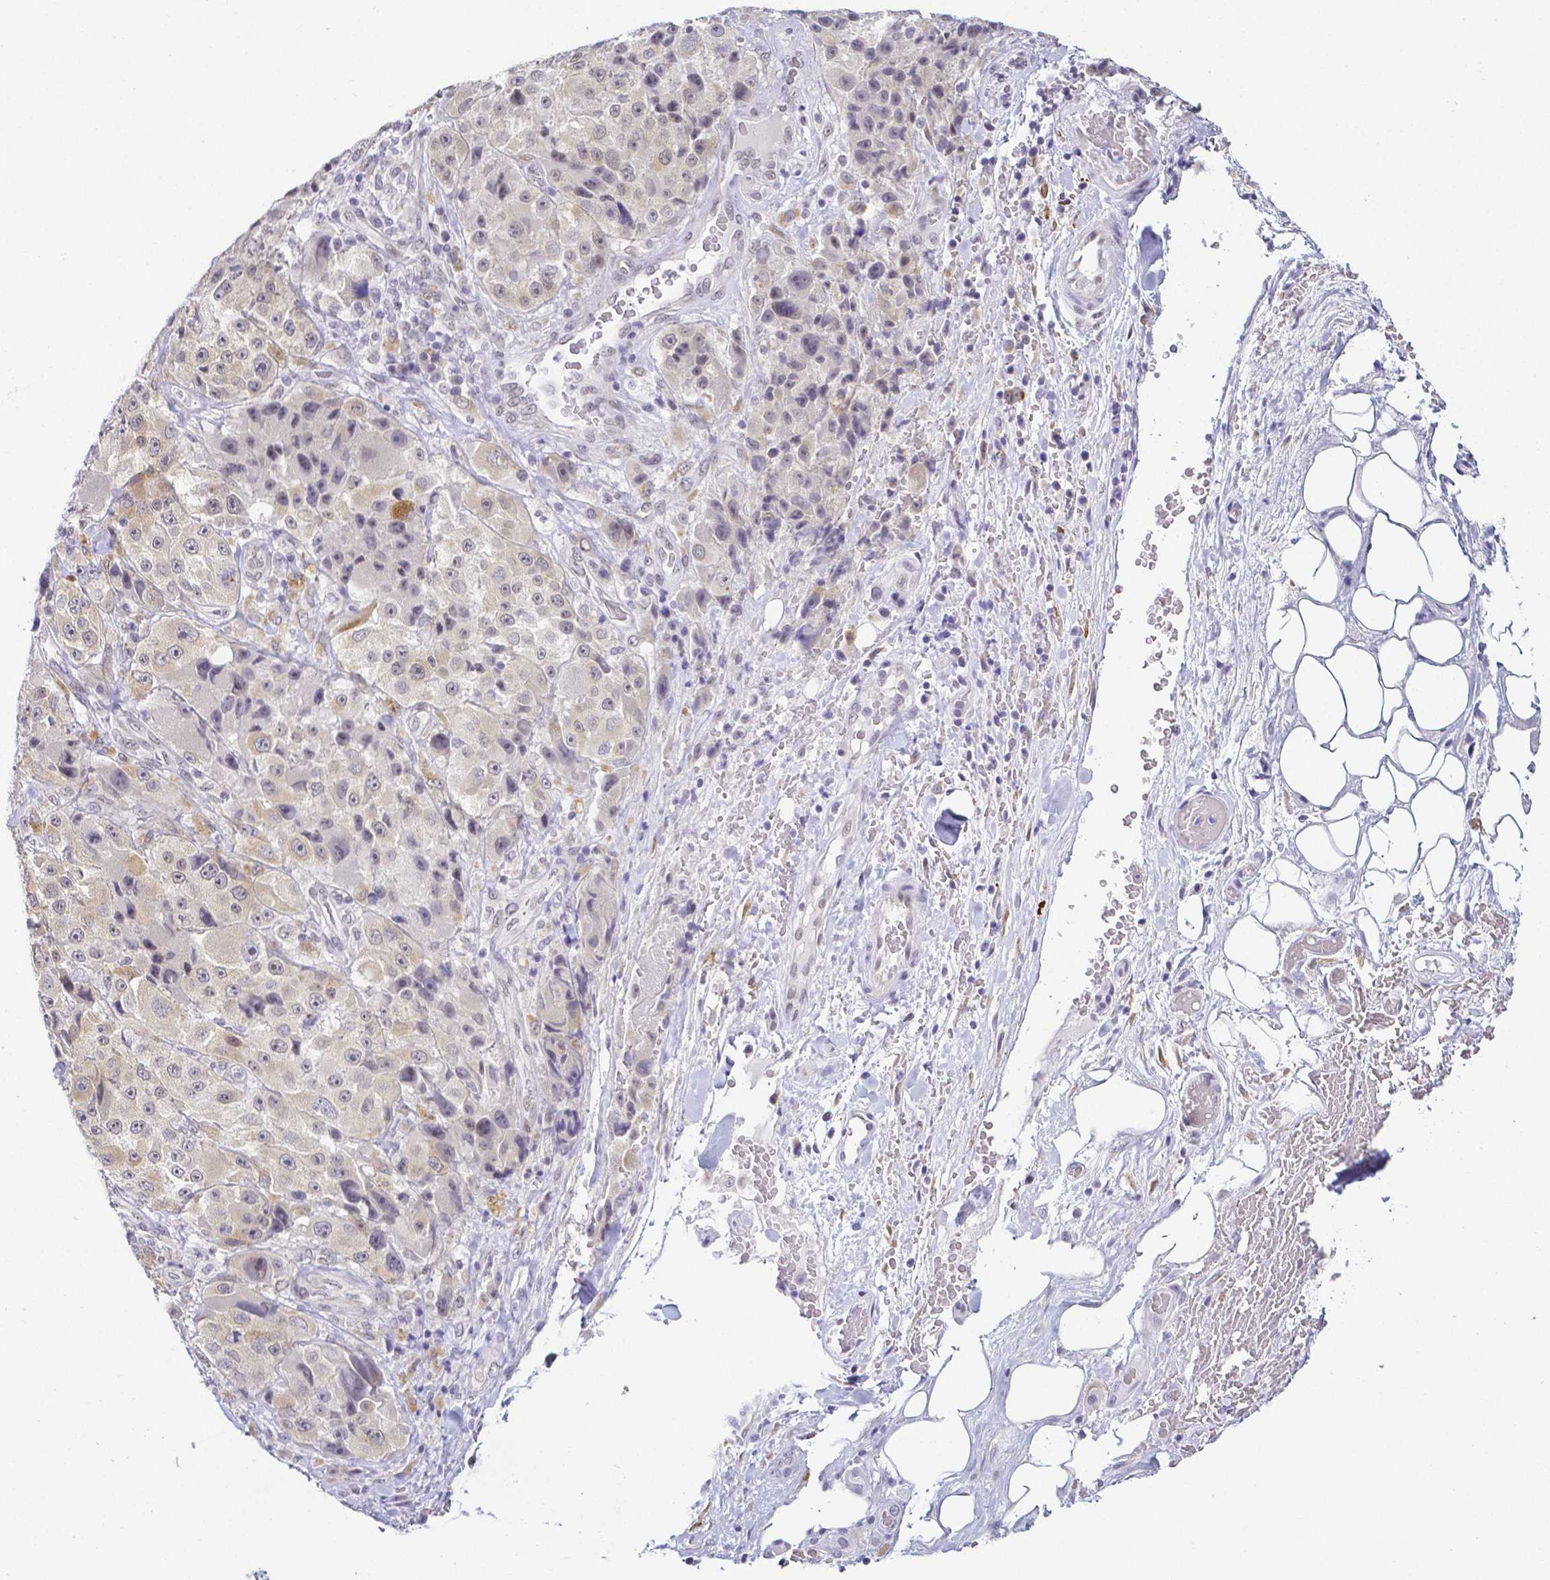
{"staining": {"intensity": "moderate", "quantity": "<25%", "location": "cytoplasmic/membranous,nuclear"}, "tissue": "melanoma", "cell_type": "Tumor cells", "image_type": "cancer", "snomed": [{"axis": "morphology", "description": "Malignant melanoma, Metastatic site"}, {"axis": "topography", "description": "Lymph node"}], "caption": "Immunohistochemistry (IHC) staining of malignant melanoma (metastatic site), which exhibits low levels of moderate cytoplasmic/membranous and nuclear staining in approximately <25% of tumor cells indicating moderate cytoplasmic/membranous and nuclear protein positivity. The staining was performed using DAB (3,3'-diaminobenzidine) (brown) for protein detection and nuclei were counterstained in hematoxylin (blue).", "gene": "FAM83G", "patient": {"sex": "male", "age": 62}}